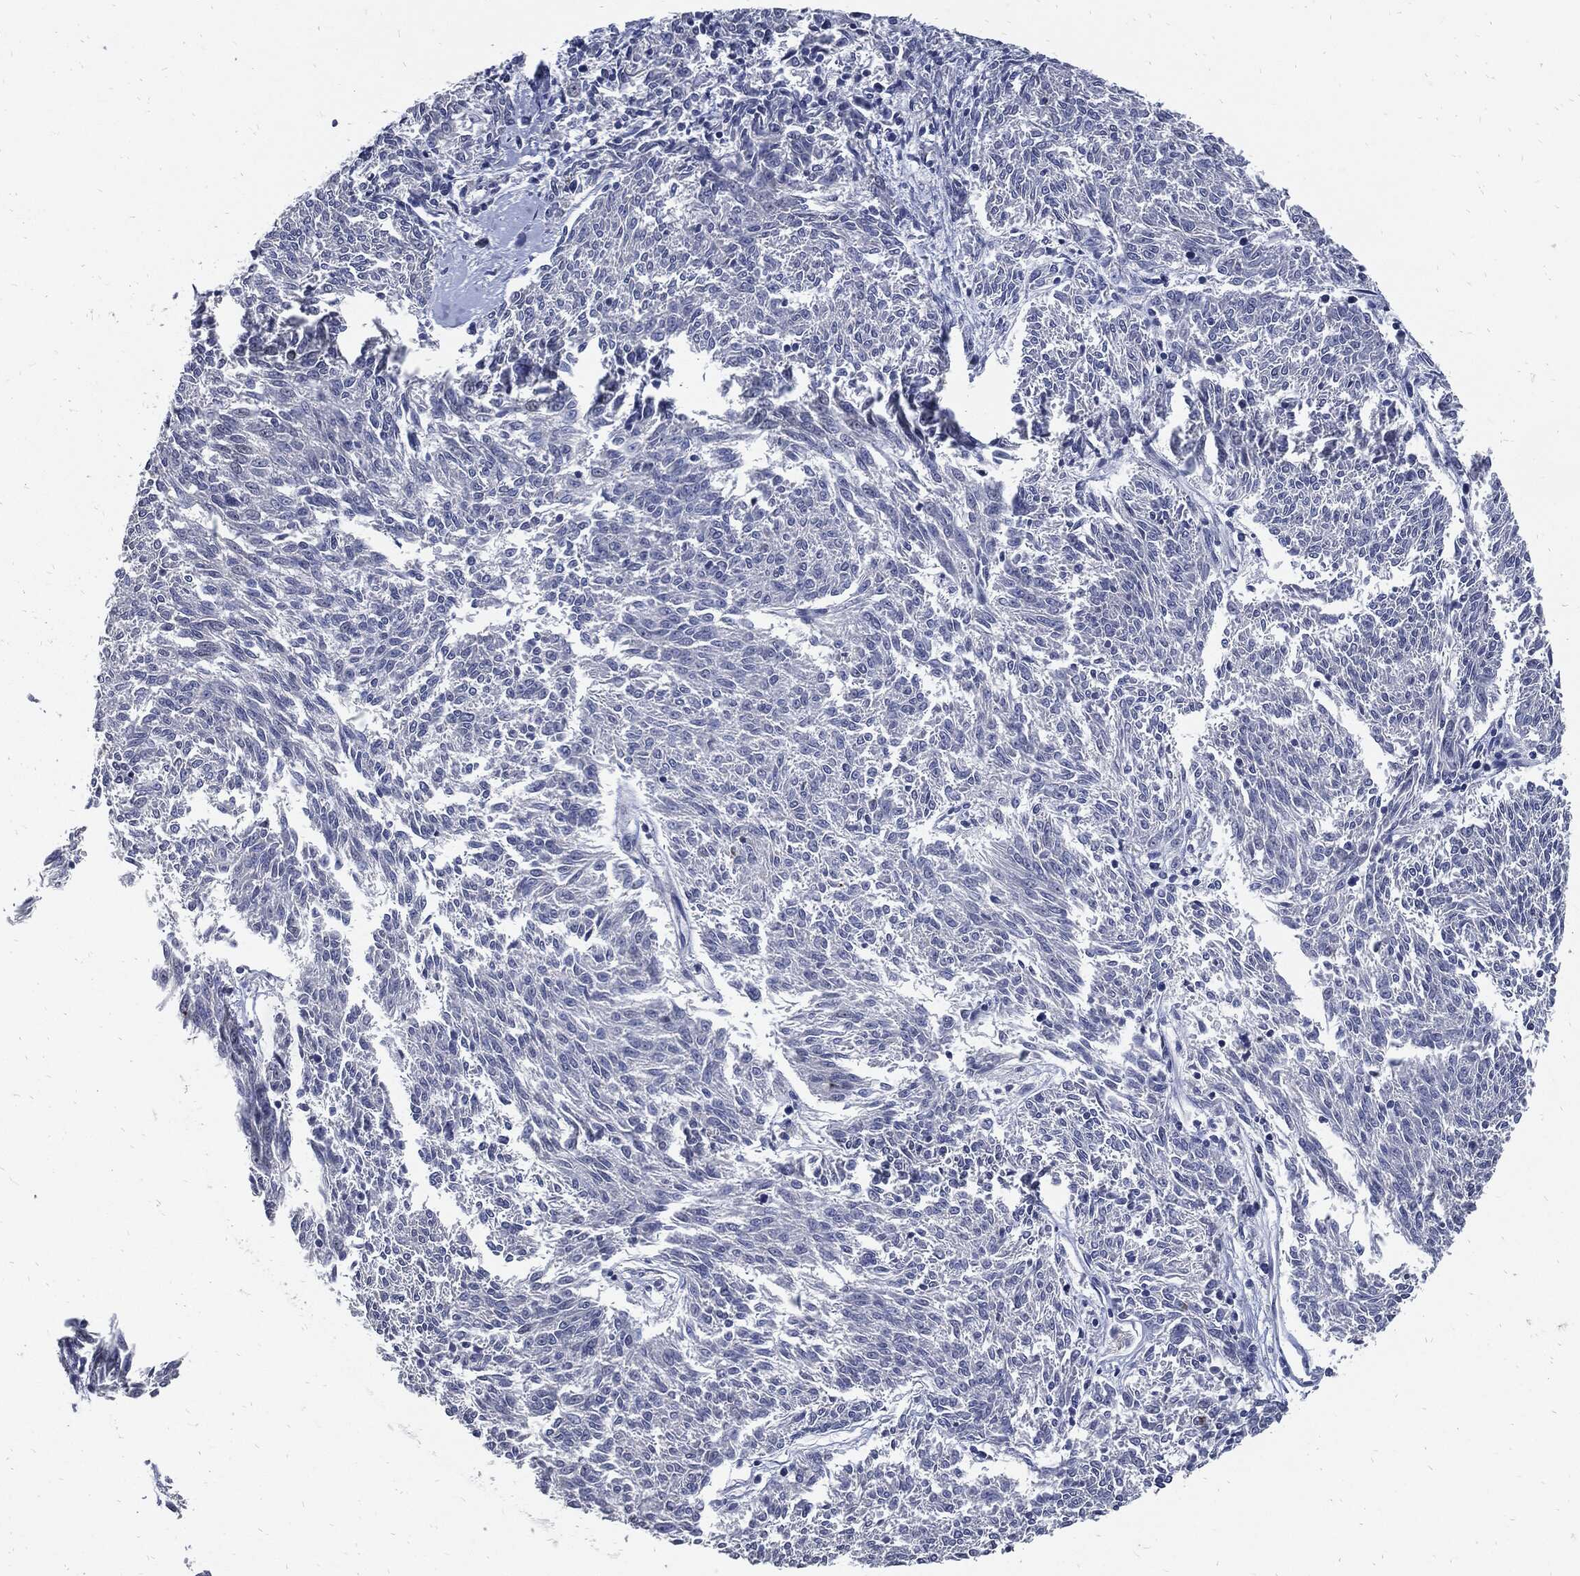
{"staining": {"intensity": "negative", "quantity": "none", "location": "none"}, "tissue": "melanoma", "cell_type": "Tumor cells", "image_type": "cancer", "snomed": [{"axis": "morphology", "description": "Malignant melanoma, NOS"}, {"axis": "topography", "description": "Skin"}], "caption": "Melanoma stained for a protein using immunohistochemistry (IHC) displays no staining tumor cells.", "gene": "NBN", "patient": {"sex": "female", "age": 72}}